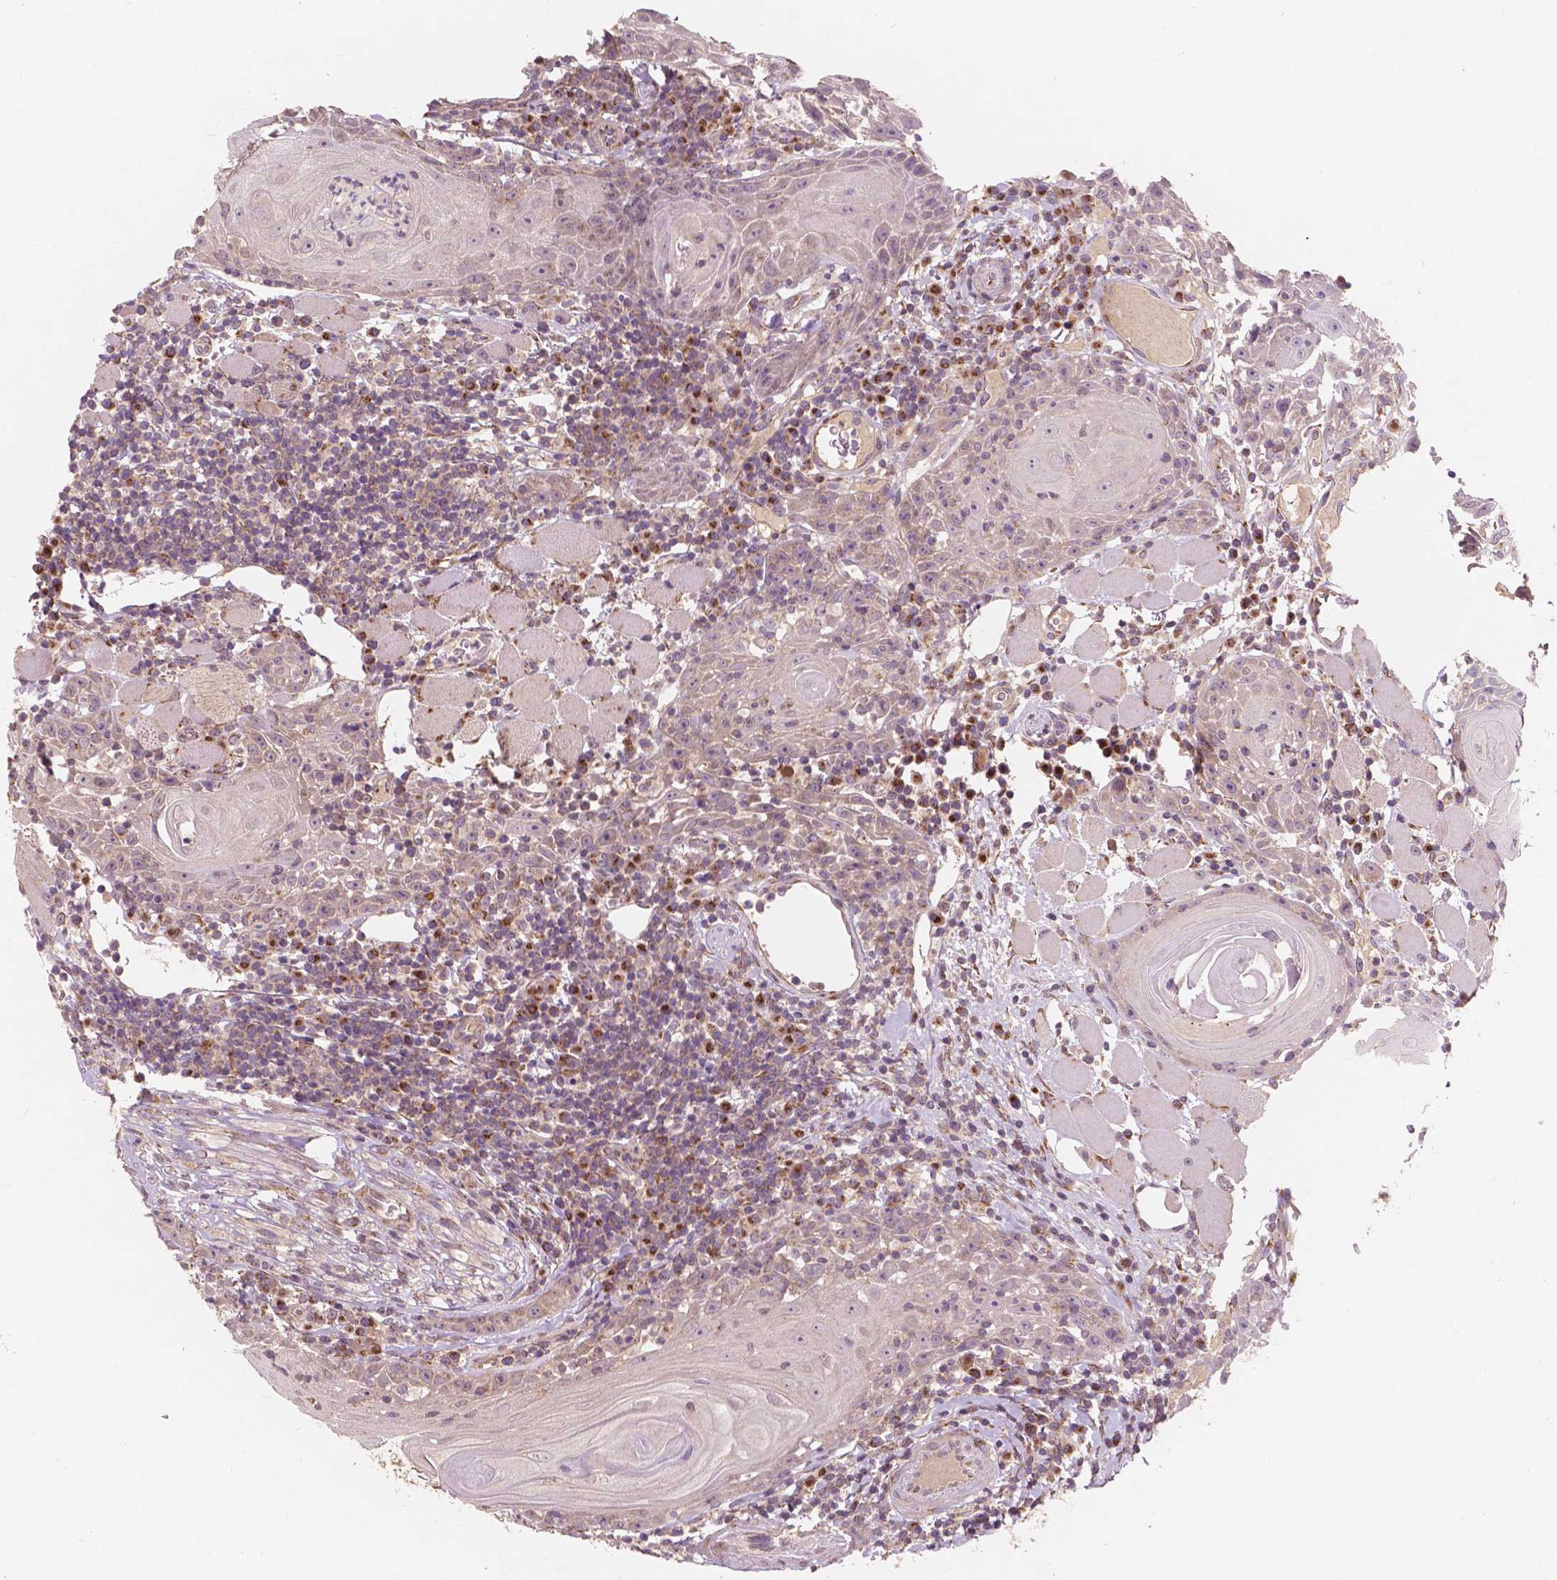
{"staining": {"intensity": "negative", "quantity": "none", "location": "none"}, "tissue": "head and neck cancer", "cell_type": "Tumor cells", "image_type": "cancer", "snomed": [{"axis": "morphology", "description": "Squamous cell carcinoma, NOS"}, {"axis": "topography", "description": "Head-Neck"}], "caption": "Protein analysis of head and neck squamous cell carcinoma reveals no significant staining in tumor cells.", "gene": "CHPT1", "patient": {"sex": "male", "age": 52}}